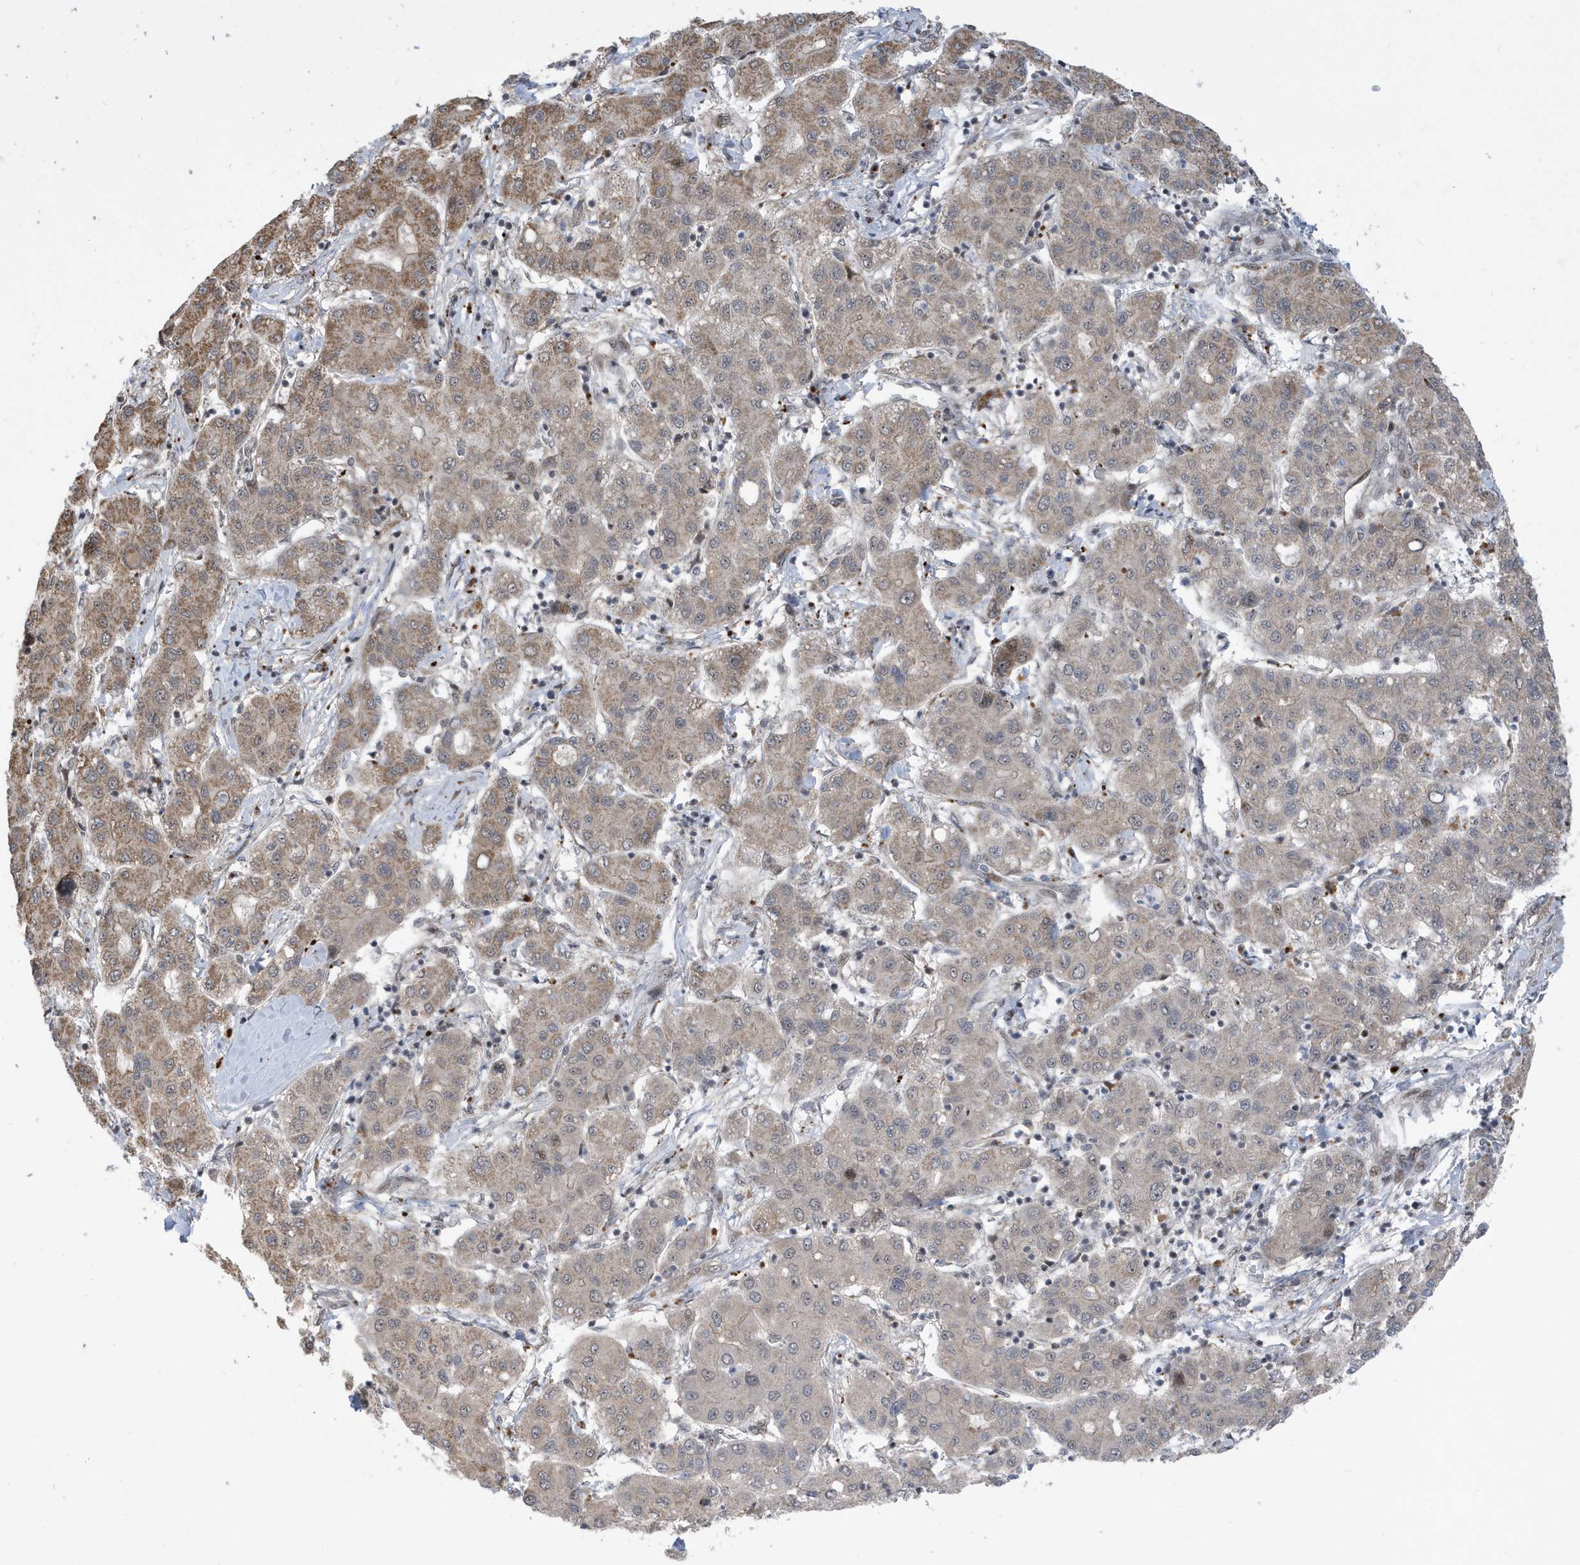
{"staining": {"intensity": "moderate", "quantity": "<25%", "location": "cytoplasmic/membranous"}, "tissue": "liver cancer", "cell_type": "Tumor cells", "image_type": "cancer", "snomed": [{"axis": "morphology", "description": "Carcinoma, Hepatocellular, NOS"}, {"axis": "topography", "description": "Liver"}], "caption": "A high-resolution histopathology image shows IHC staining of hepatocellular carcinoma (liver), which shows moderate cytoplasmic/membranous positivity in about <25% of tumor cells. (Stains: DAB (3,3'-diaminobenzidine) in brown, nuclei in blue, Microscopy: brightfield microscopy at high magnification).", "gene": "FAM9B", "patient": {"sex": "male", "age": 65}}